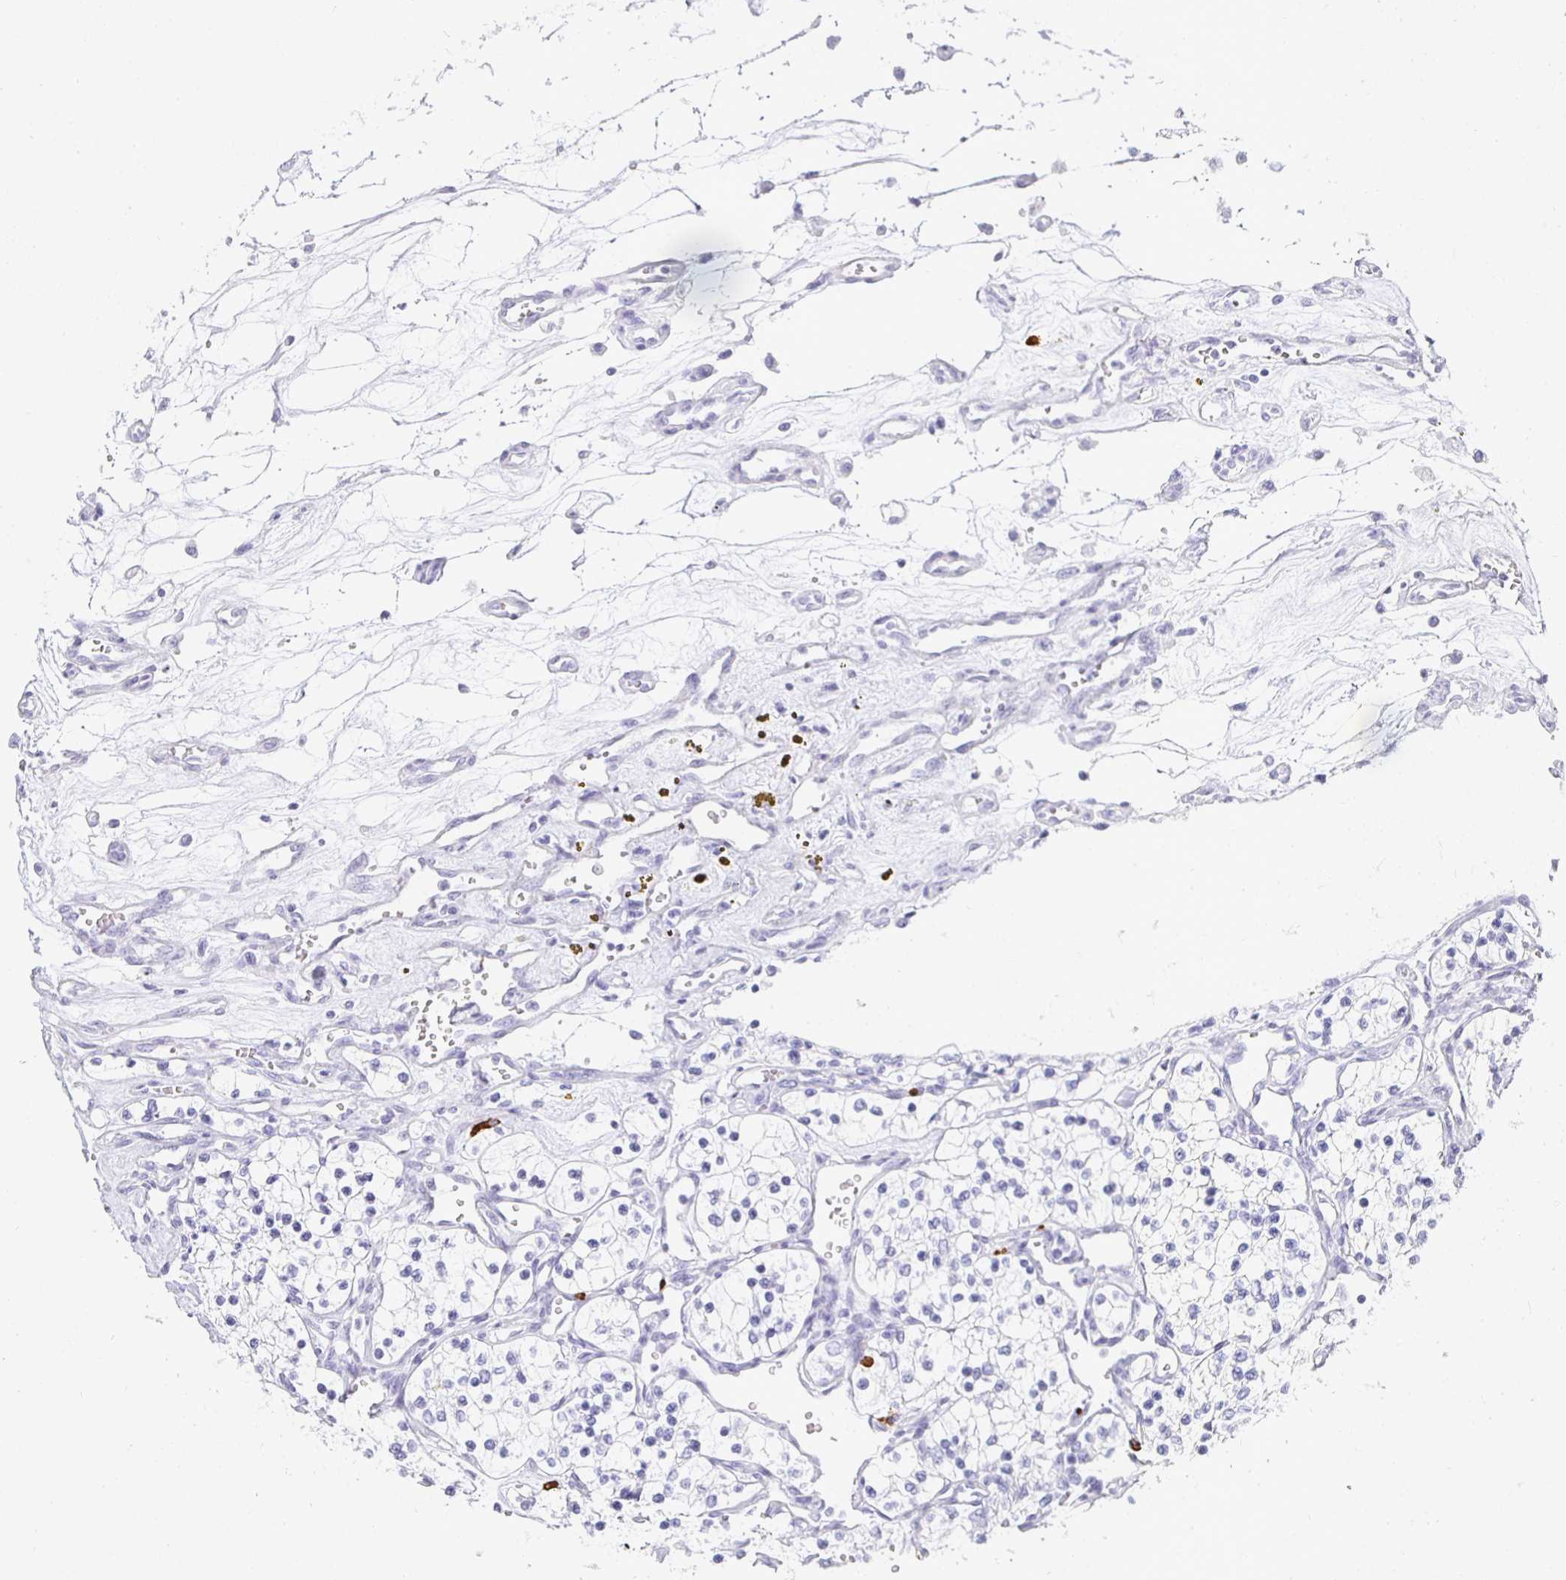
{"staining": {"intensity": "negative", "quantity": "none", "location": "none"}, "tissue": "renal cancer", "cell_type": "Tumor cells", "image_type": "cancer", "snomed": [{"axis": "morphology", "description": "Adenocarcinoma, NOS"}, {"axis": "topography", "description": "Kidney"}], "caption": "A high-resolution image shows immunohistochemistry staining of renal adenocarcinoma, which exhibits no significant positivity in tumor cells.", "gene": "TPSD1", "patient": {"sex": "female", "age": 69}}